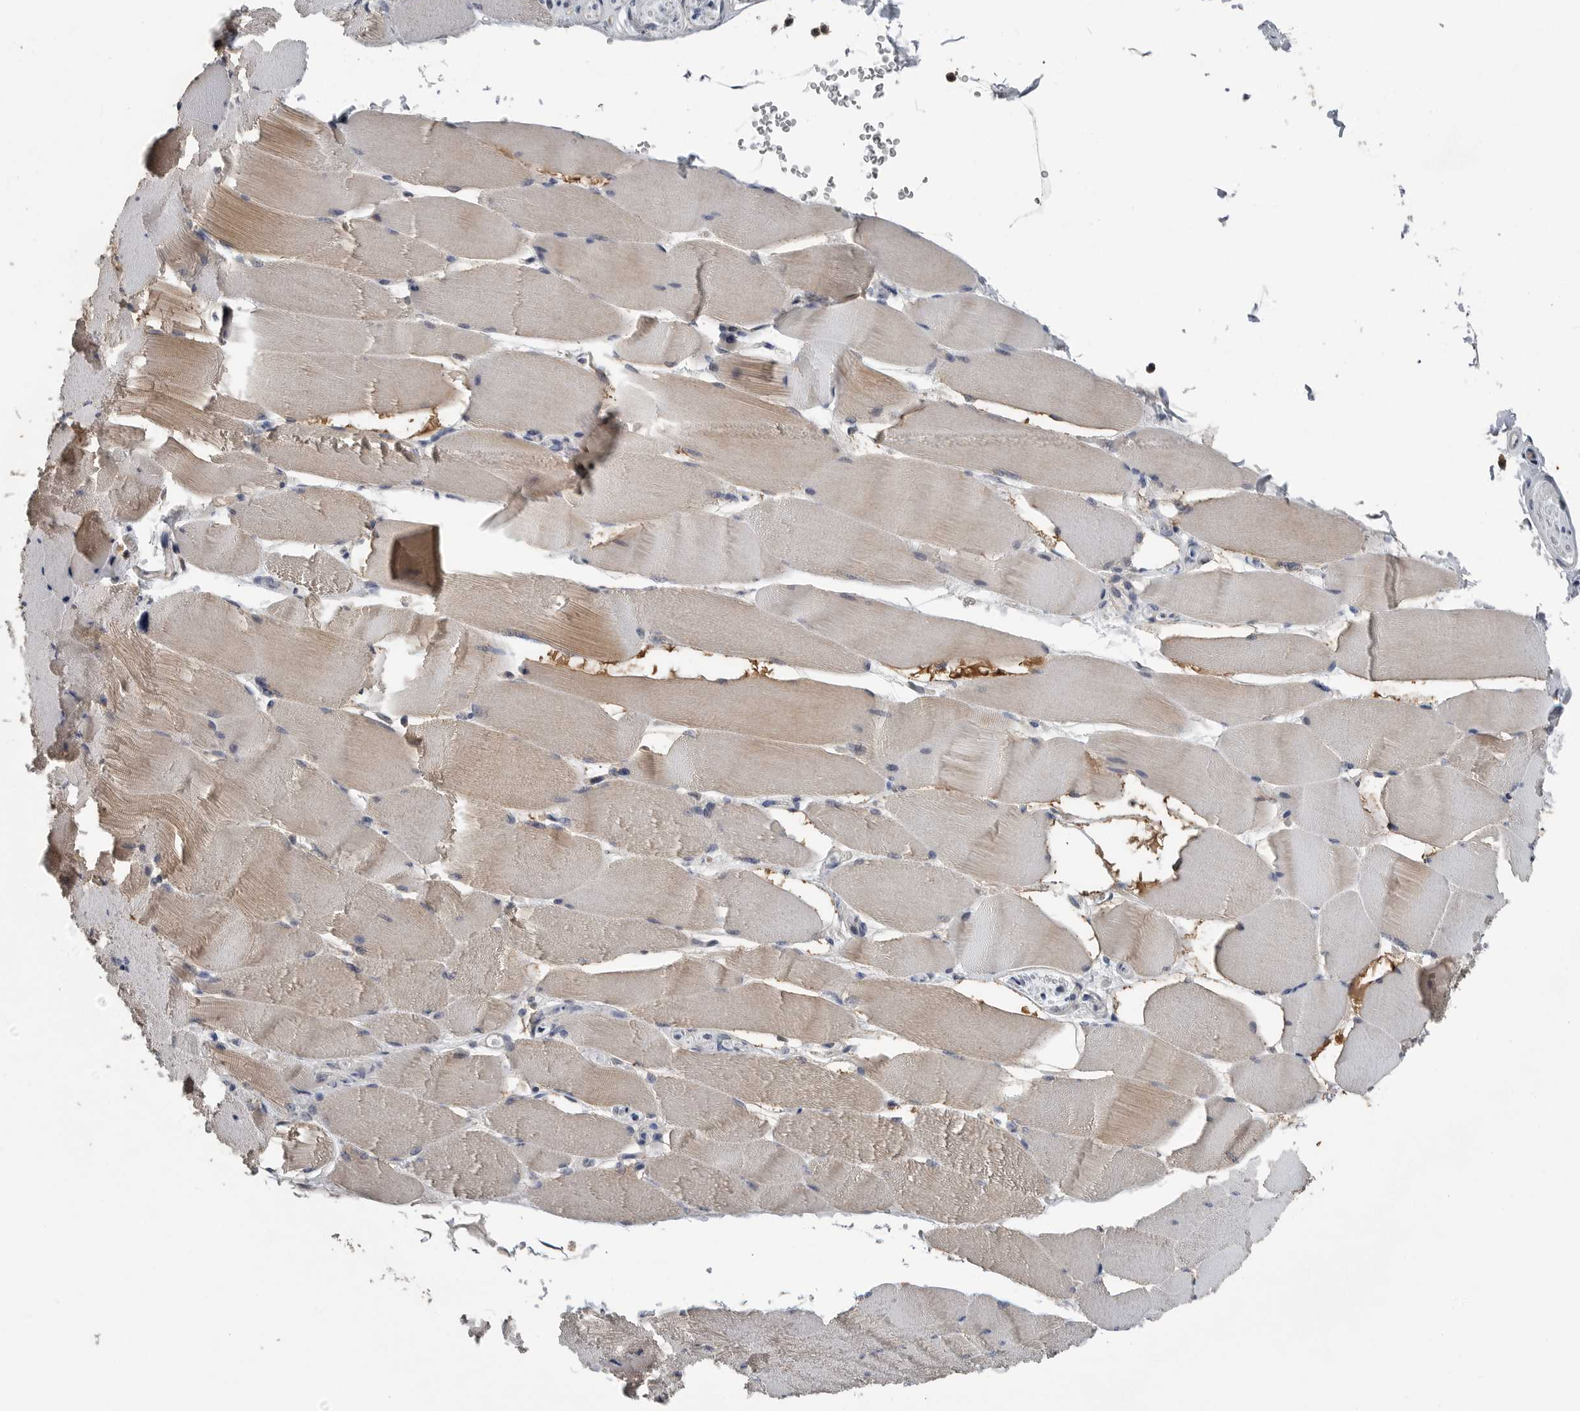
{"staining": {"intensity": "weak", "quantity": "25%-75%", "location": "cytoplasmic/membranous"}, "tissue": "skeletal muscle", "cell_type": "Myocytes", "image_type": "normal", "snomed": [{"axis": "morphology", "description": "Normal tissue, NOS"}, {"axis": "topography", "description": "Skeletal muscle"}], "caption": "Protein analysis of normal skeletal muscle exhibits weak cytoplasmic/membranous staining in about 25%-75% of myocytes. (IHC, brightfield microscopy, high magnification).", "gene": "SCP2", "patient": {"sex": "male", "age": 62}}